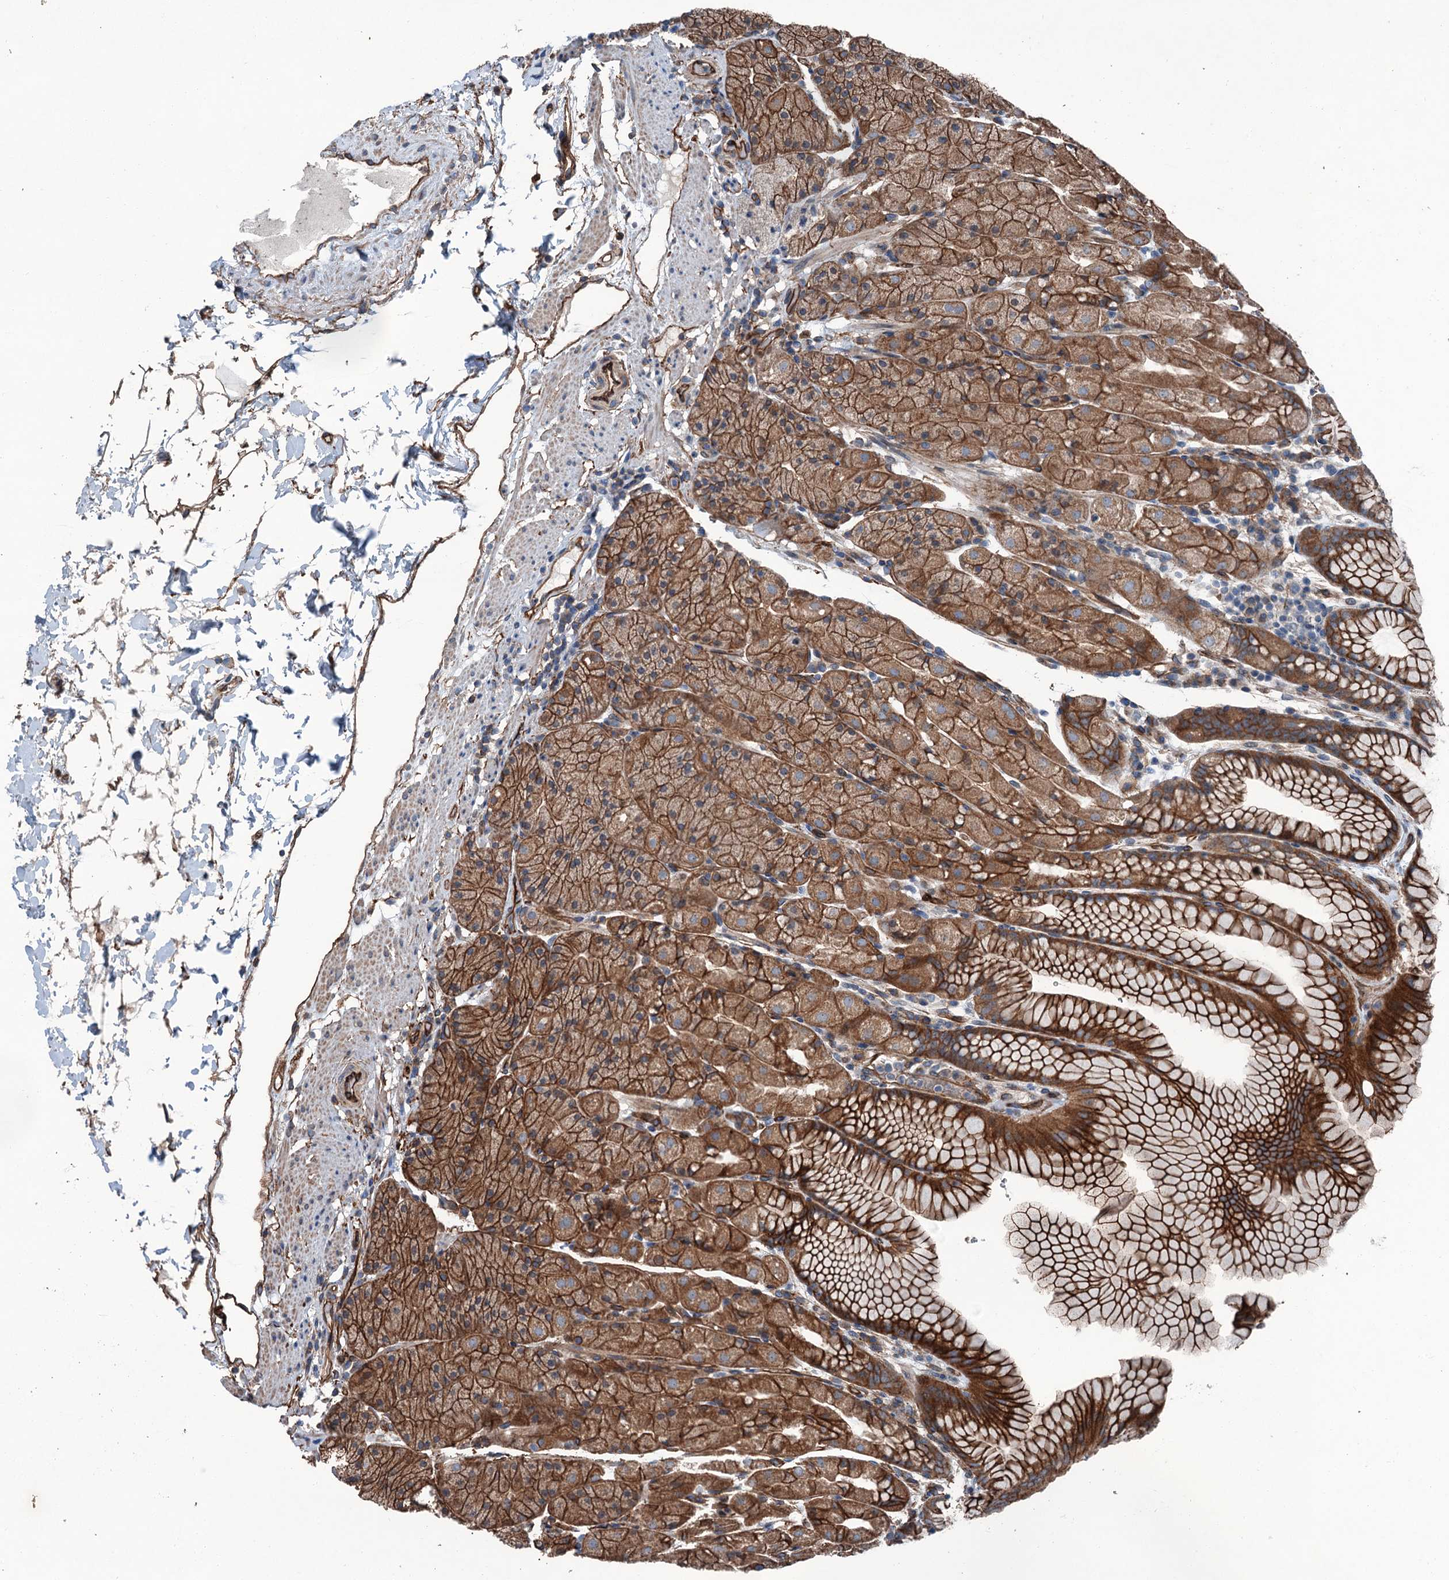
{"staining": {"intensity": "strong", "quantity": ">75%", "location": "cytoplasmic/membranous"}, "tissue": "stomach", "cell_type": "Glandular cells", "image_type": "normal", "snomed": [{"axis": "morphology", "description": "Normal tissue, NOS"}, {"axis": "topography", "description": "Stomach, upper"}, {"axis": "topography", "description": "Stomach, lower"}], "caption": "Stomach stained with a brown dye demonstrates strong cytoplasmic/membranous positive staining in about >75% of glandular cells.", "gene": "NMRAL1", "patient": {"sex": "male", "age": 67}}